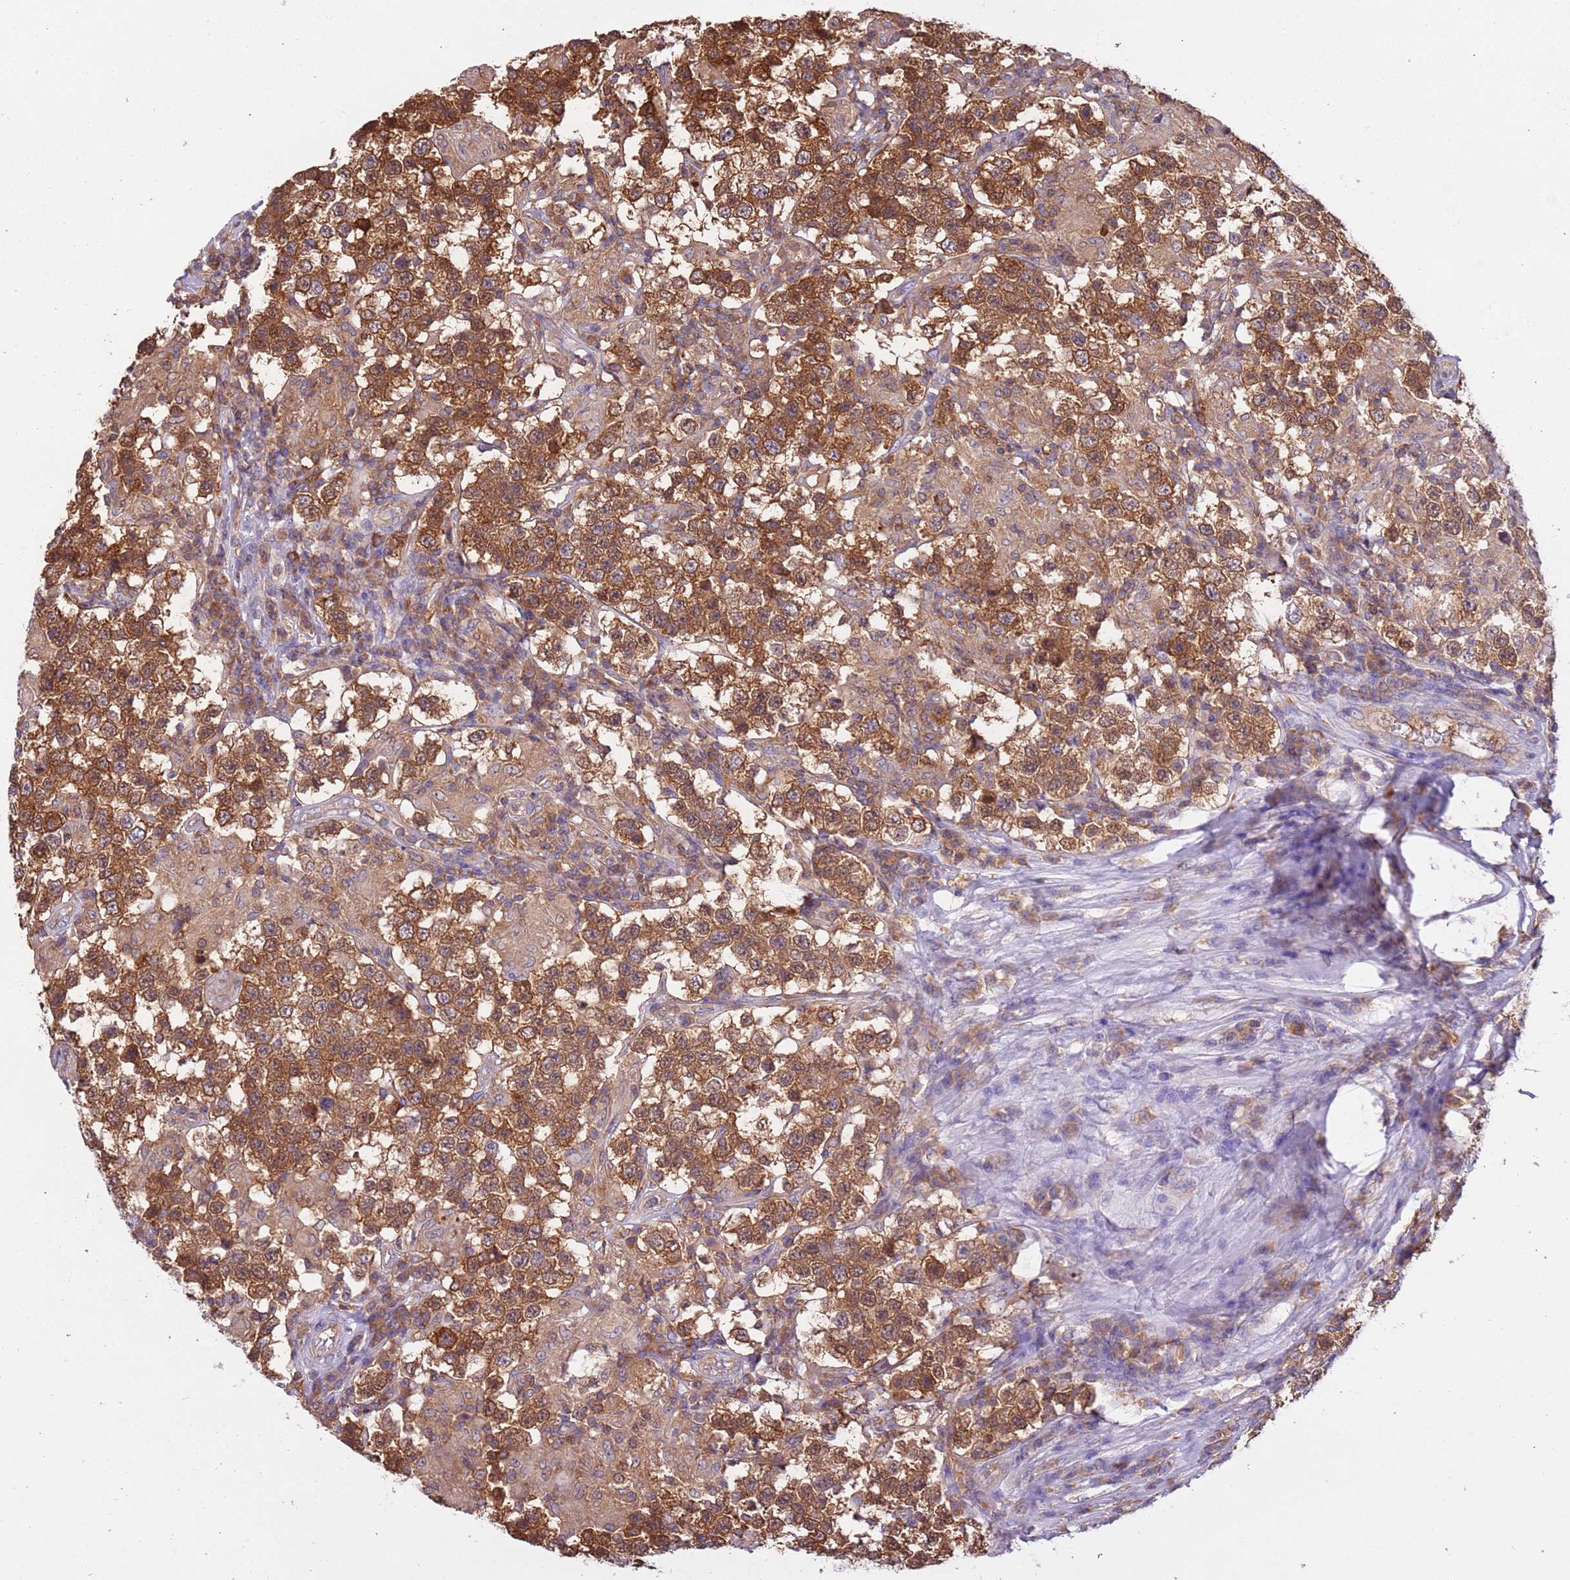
{"staining": {"intensity": "strong", "quantity": ">75%", "location": "cytoplasmic/membranous"}, "tissue": "testis cancer", "cell_type": "Tumor cells", "image_type": "cancer", "snomed": [{"axis": "morphology", "description": "Seminoma, NOS"}, {"axis": "morphology", "description": "Carcinoma, Embryonal, NOS"}, {"axis": "topography", "description": "Testis"}], "caption": "There is high levels of strong cytoplasmic/membranous positivity in tumor cells of testis seminoma, as demonstrated by immunohistochemical staining (brown color).", "gene": "STIP1", "patient": {"sex": "male", "age": 41}}